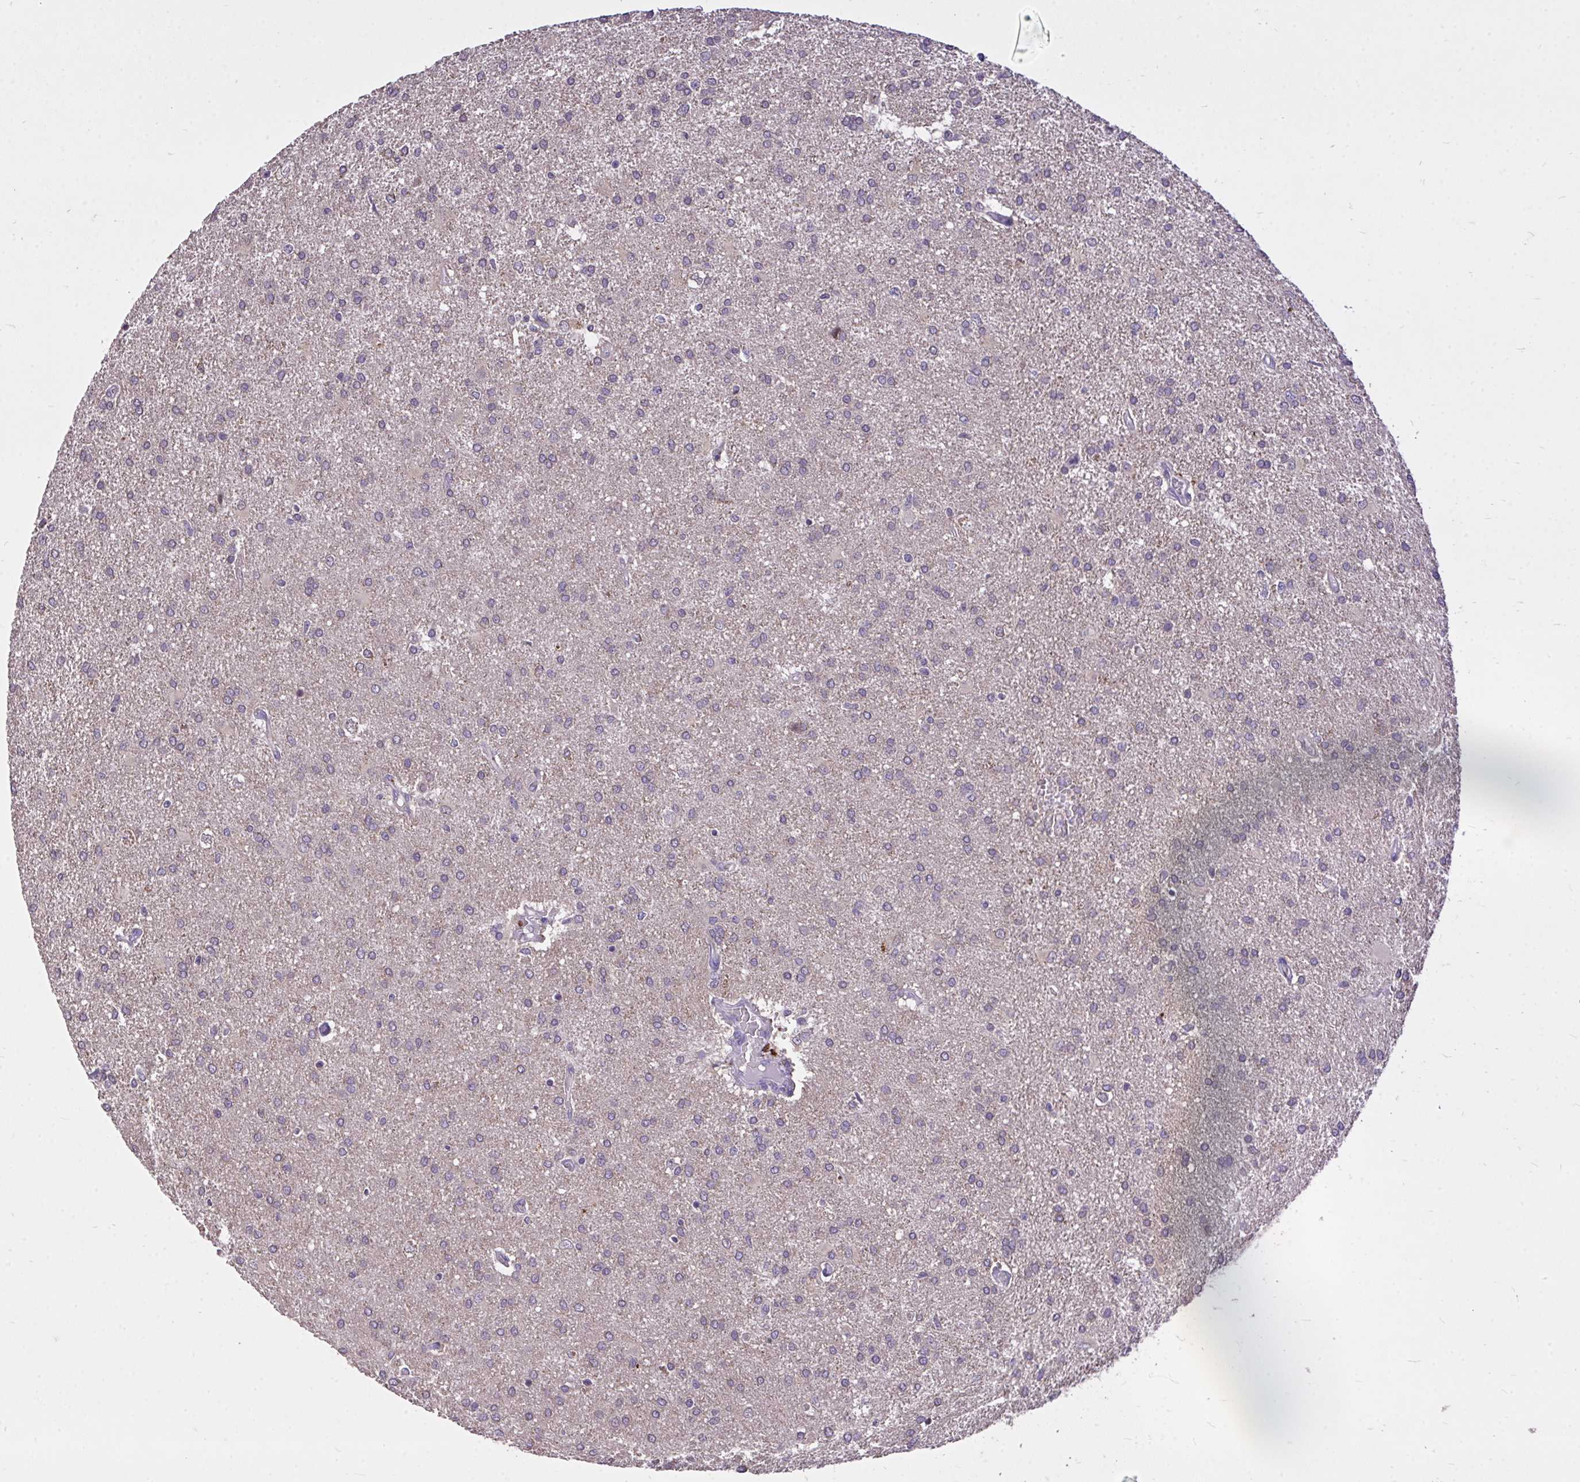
{"staining": {"intensity": "weak", "quantity": "<25%", "location": "cytoplasmic/membranous"}, "tissue": "glioma", "cell_type": "Tumor cells", "image_type": "cancer", "snomed": [{"axis": "morphology", "description": "Glioma, malignant, High grade"}, {"axis": "topography", "description": "Brain"}], "caption": "Protein analysis of glioma shows no significant staining in tumor cells.", "gene": "MPC2", "patient": {"sex": "male", "age": 68}}